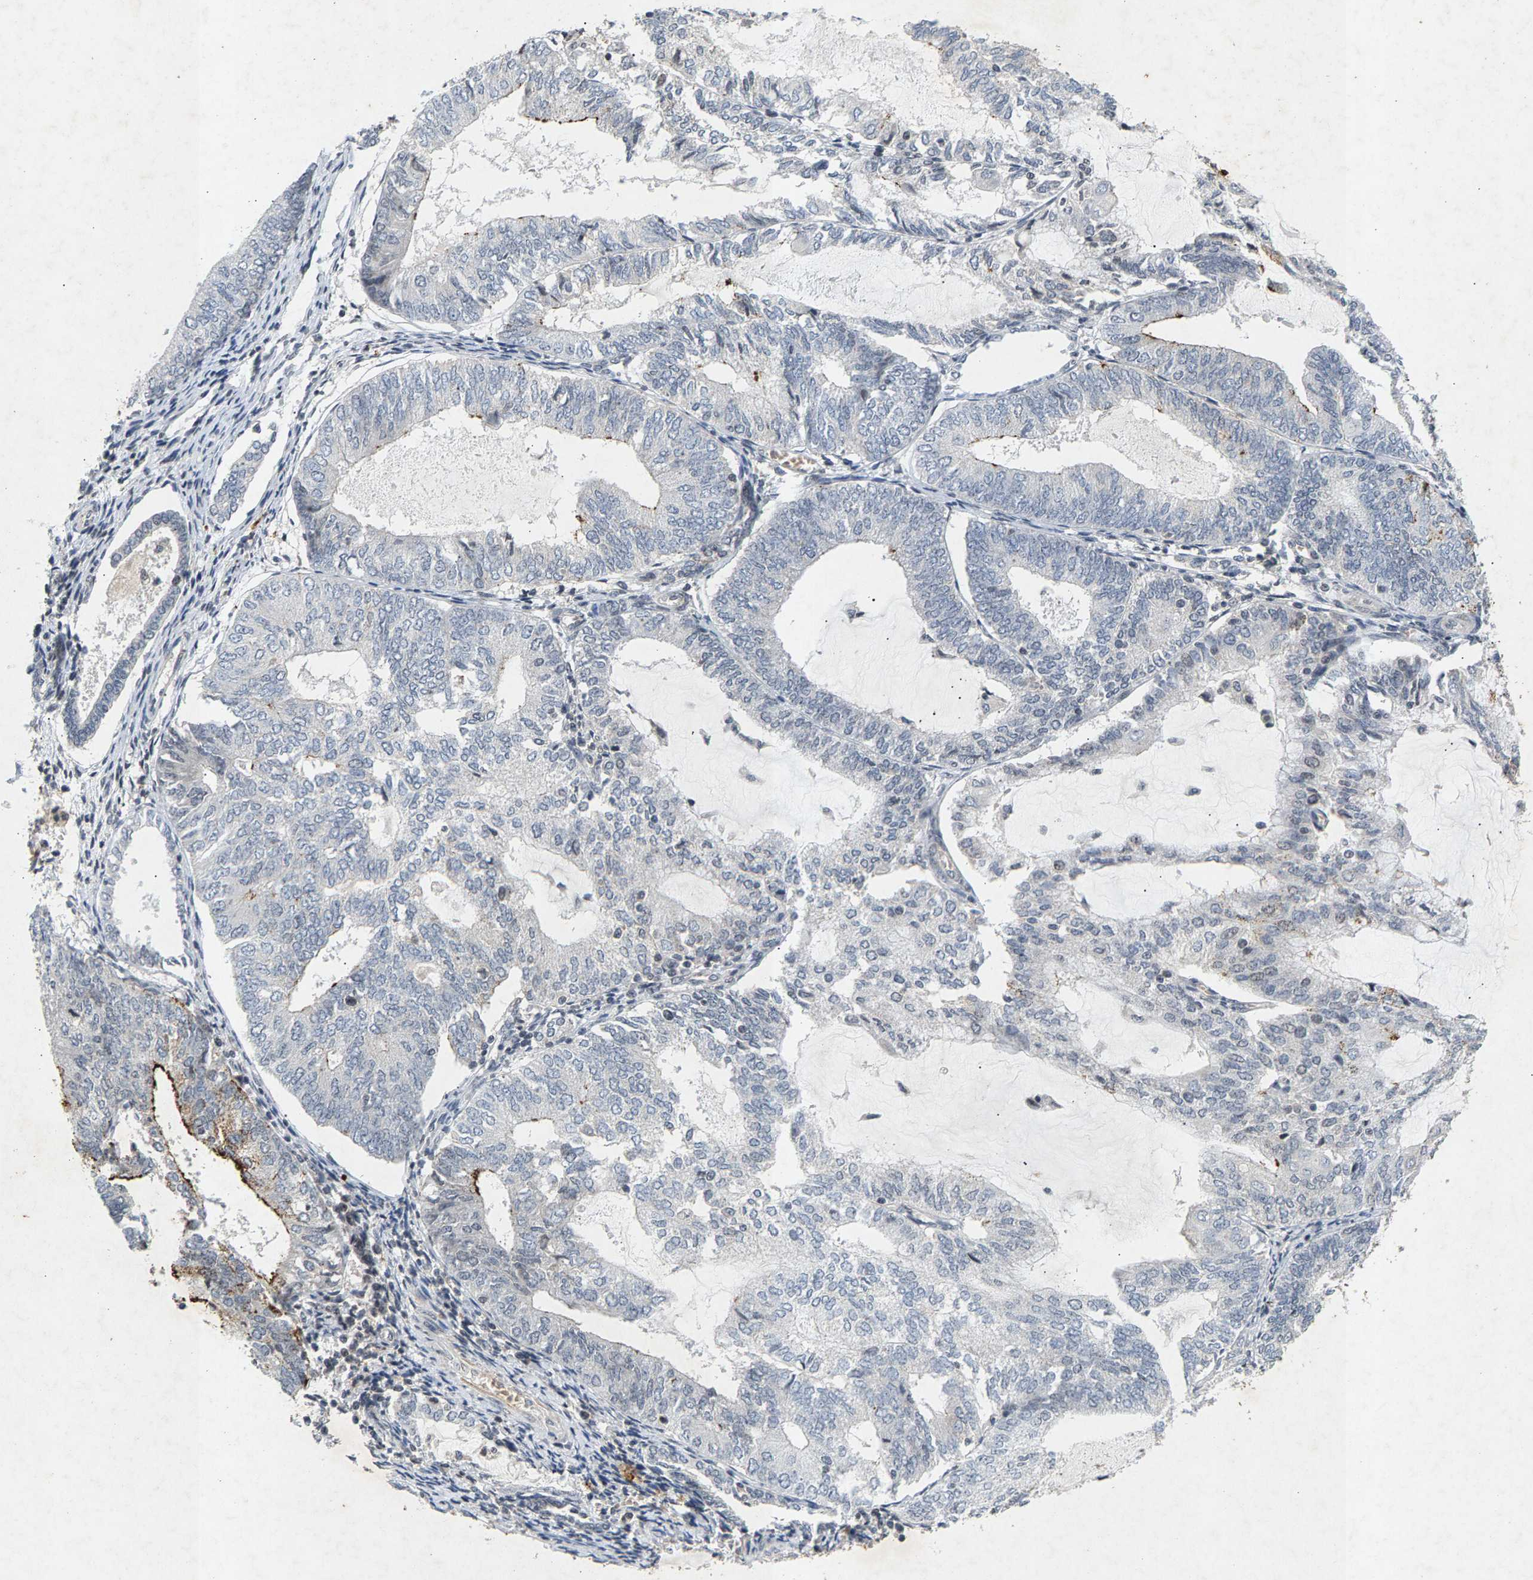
{"staining": {"intensity": "strong", "quantity": "<25%", "location": "cytoplasmic/membranous"}, "tissue": "endometrial cancer", "cell_type": "Tumor cells", "image_type": "cancer", "snomed": [{"axis": "morphology", "description": "Adenocarcinoma, NOS"}, {"axis": "topography", "description": "Endometrium"}], "caption": "Protein positivity by immunohistochemistry (IHC) exhibits strong cytoplasmic/membranous expression in about <25% of tumor cells in adenocarcinoma (endometrial).", "gene": "ZPR1", "patient": {"sex": "female", "age": 81}}